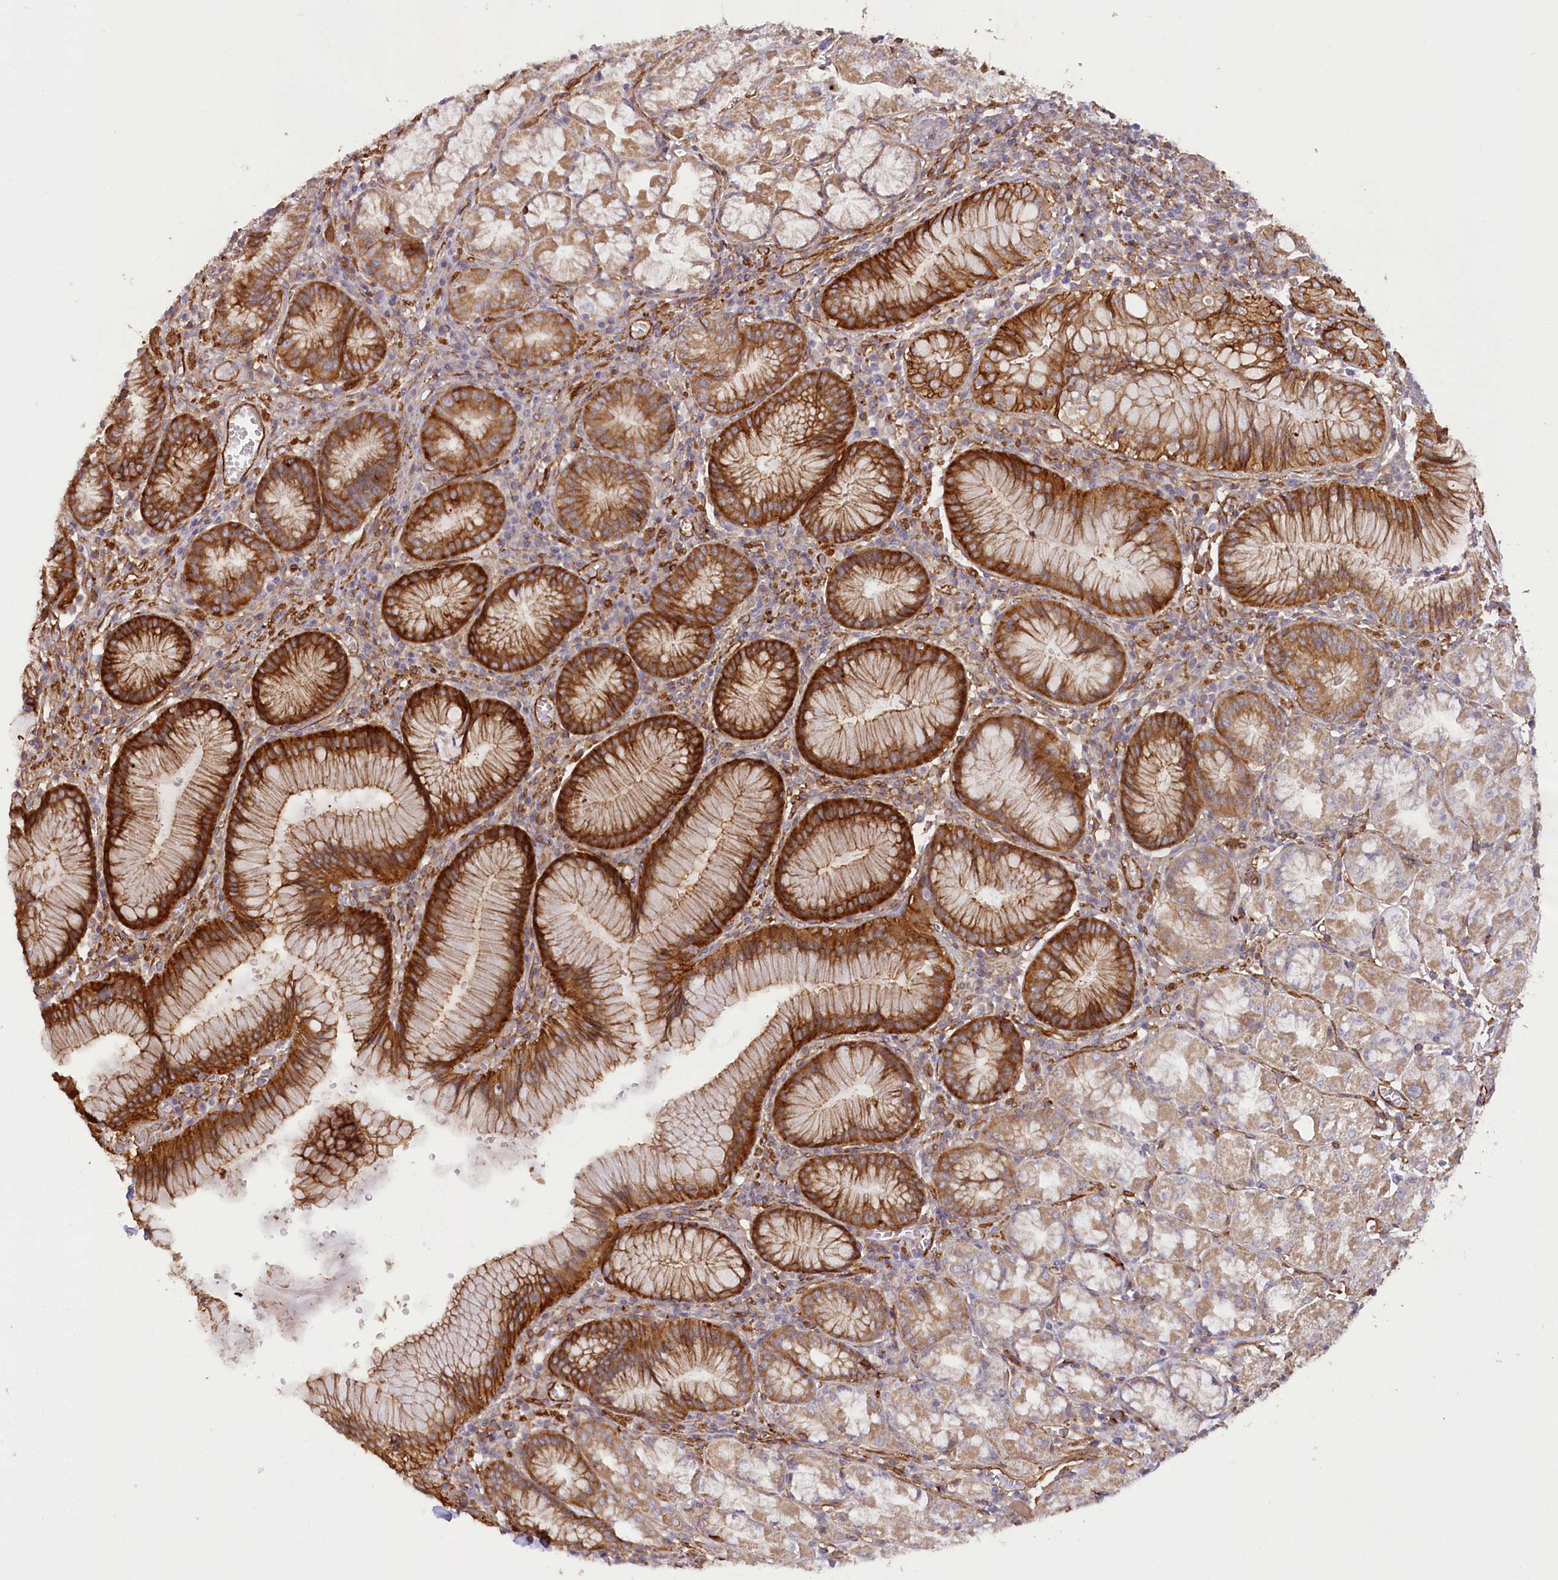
{"staining": {"intensity": "strong", "quantity": "25%-75%", "location": "cytoplasmic/membranous"}, "tissue": "stomach", "cell_type": "Glandular cells", "image_type": "normal", "snomed": [{"axis": "morphology", "description": "Normal tissue, NOS"}, {"axis": "topography", "description": "Stomach"}], "caption": "The micrograph exhibits immunohistochemical staining of unremarkable stomach. There is strong cytoplasmic/membranous positivity is seen in approximately 25%-75% of glandular cells. The staining was performed using DAB, with brown indicating positive protein expression. Nuclei are stained blue with hematoxylin.", "gene": "SYNPO2", "patient": {"sex": "male", "age": 55}}